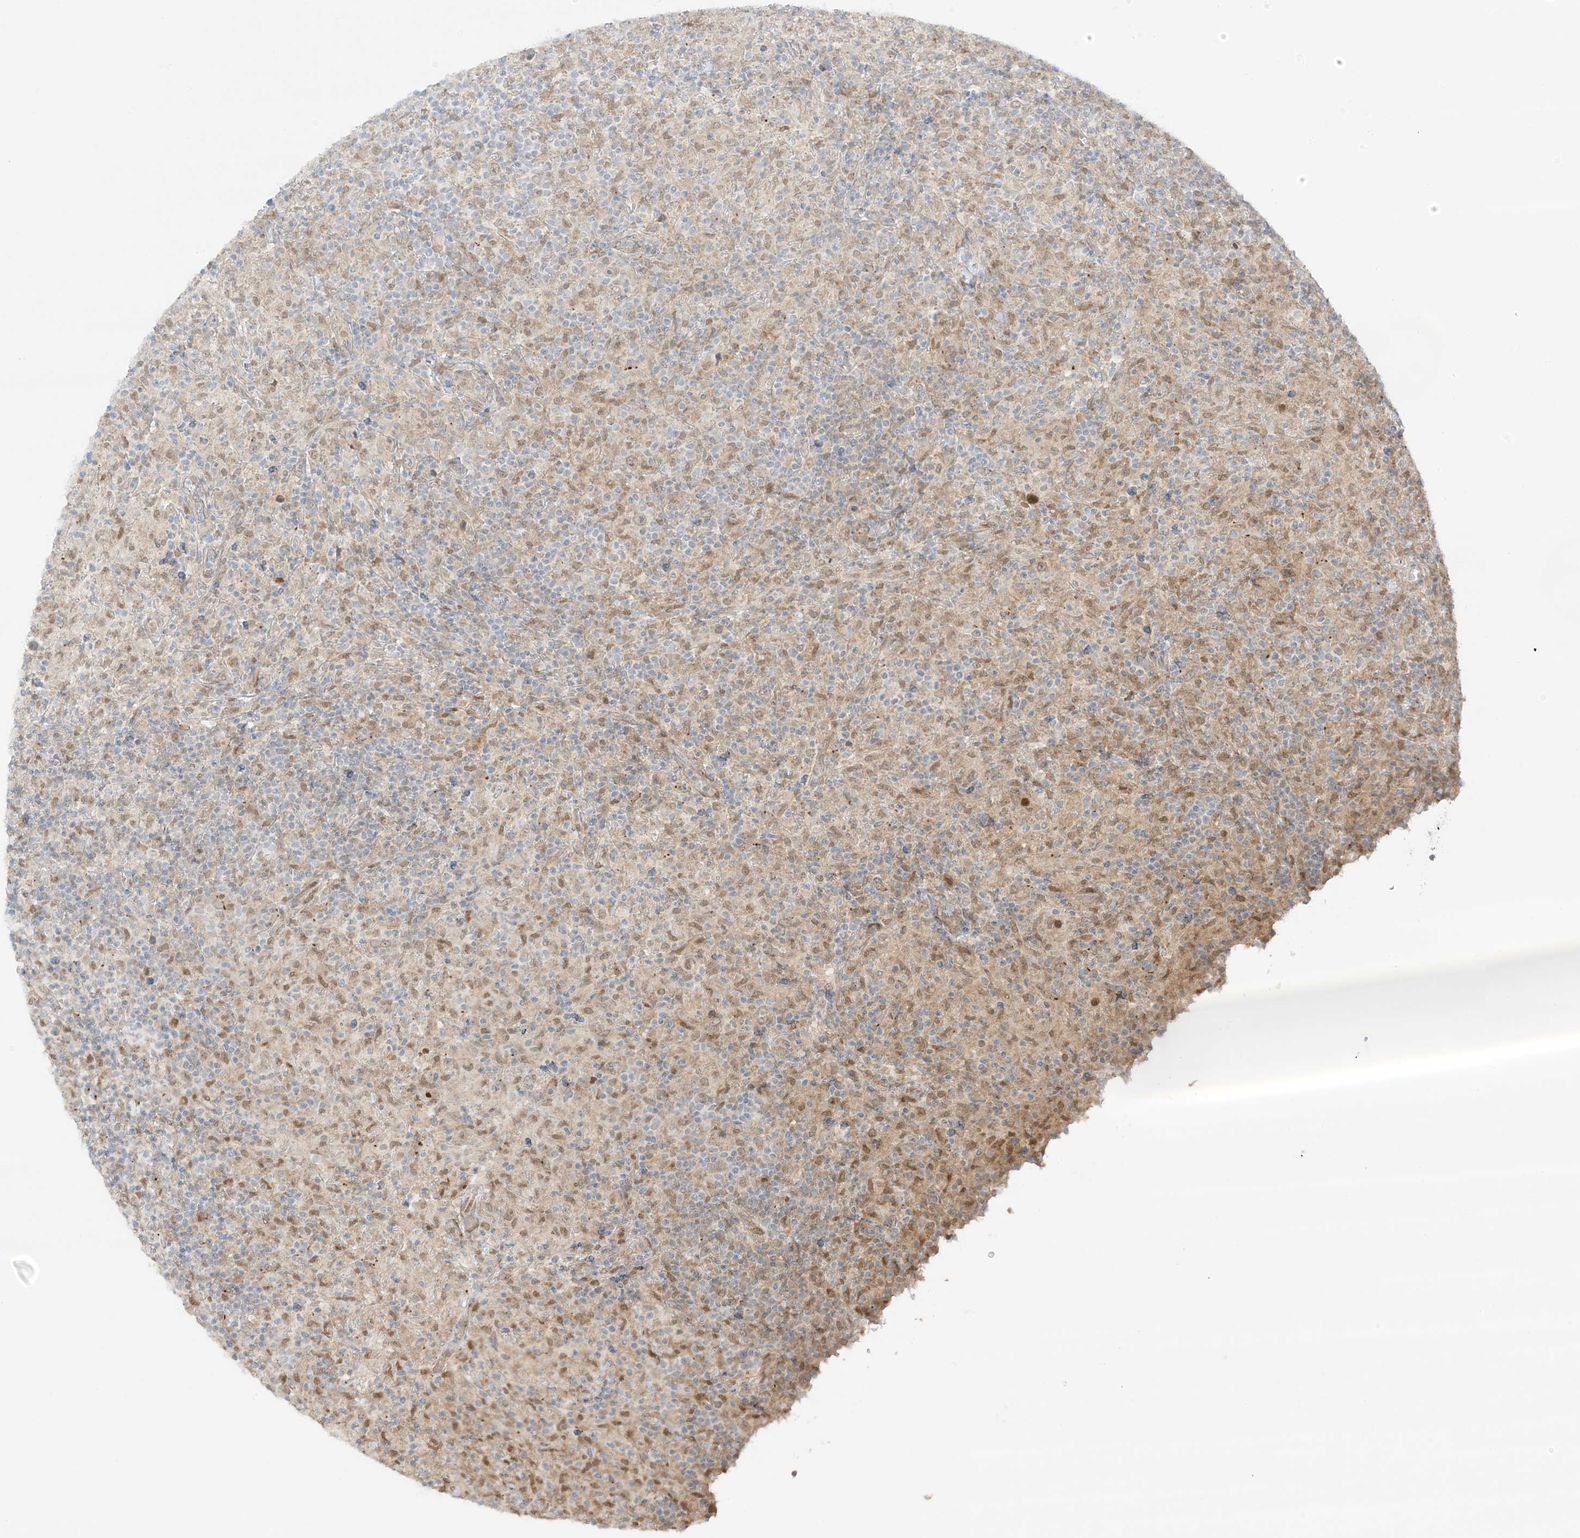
{"staining": {"intensity": "moderate", "quantity": "25%-75%", "location": "cytoplasmic/membranous,nuclear"}, "tissue": "lymphoma", "cell_type": "Tumor cells", "image_type": "cancer", "snomed": [{"axis": "morphology", "description": "Hodgkin's disease, NOS"}, {"axis": "topography", "description": "Lymph node"}], "caption": "Approximately 25%-75% of tumor cells in human Hodgkin's disease exhibit moderate cytoplasmic/membranous and nuclear protein staining as visualized by brown immunohistochemical staining.", "gene": "UBE2E2", "patient": {"sex": "male", "age": 70}}